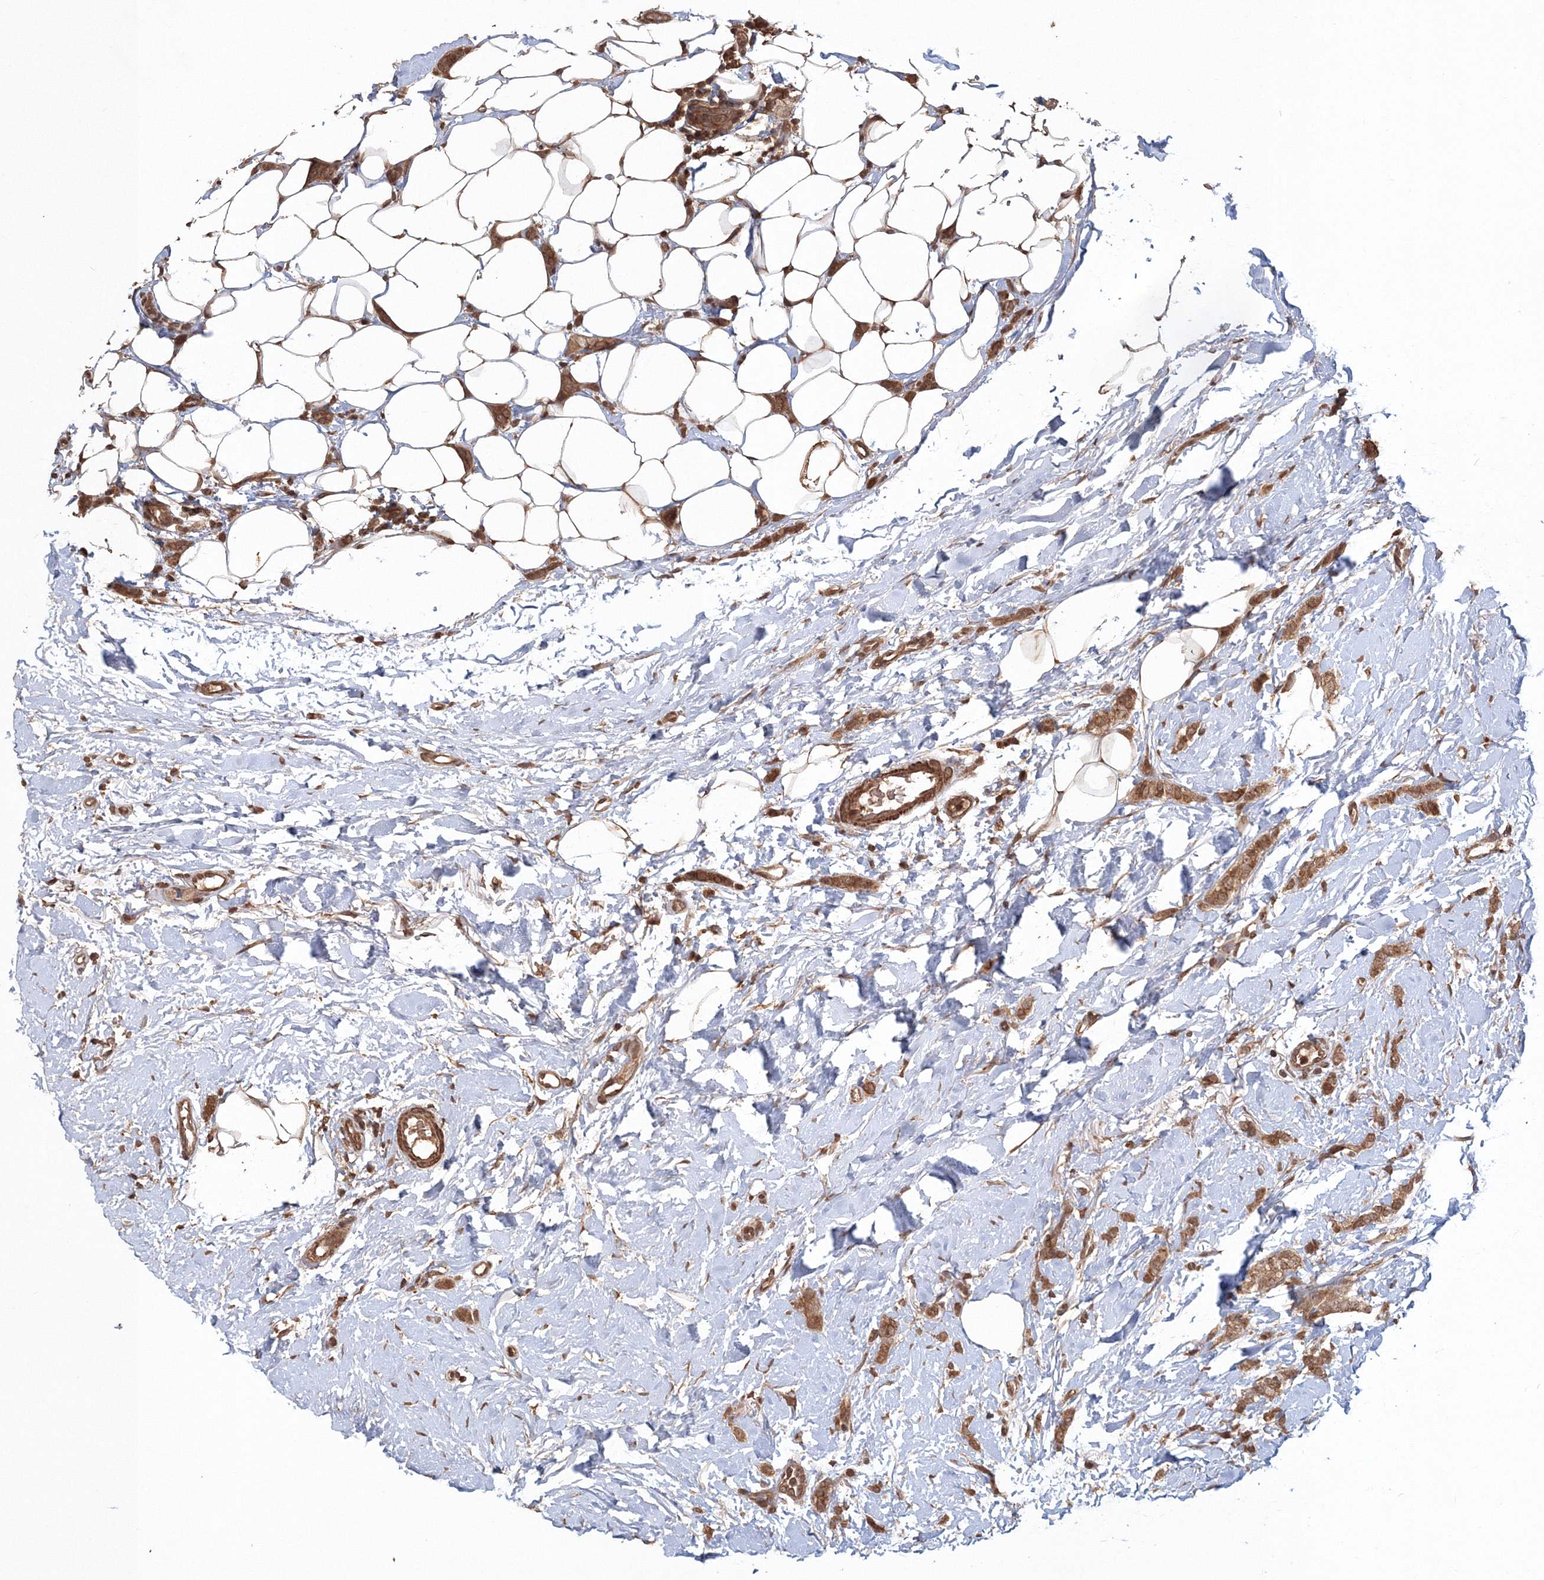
{"staining": {"intensity": "strong", "quantity": ">75%", "location": "cytoplasmic/membranous,nuclear"}, "tissue": "breast cancer", "cell_type": "Tumor cells", "image_type": "cancer", "snomed": [{"axis": "morphology", "description": "Lobular carcinoma"}, {"axis": "topography", "description": "Skin"}, {"axis": "topography", "description": "Breast"}], "caption": "This is an image of IHC staining of lobular carcinoma (breast), which shows strong expression in the cytoplasmic/membranous and nuclear of tumor cells.", "gene": "CCDC122", "patient": {"sex": "female", "age": 46}}